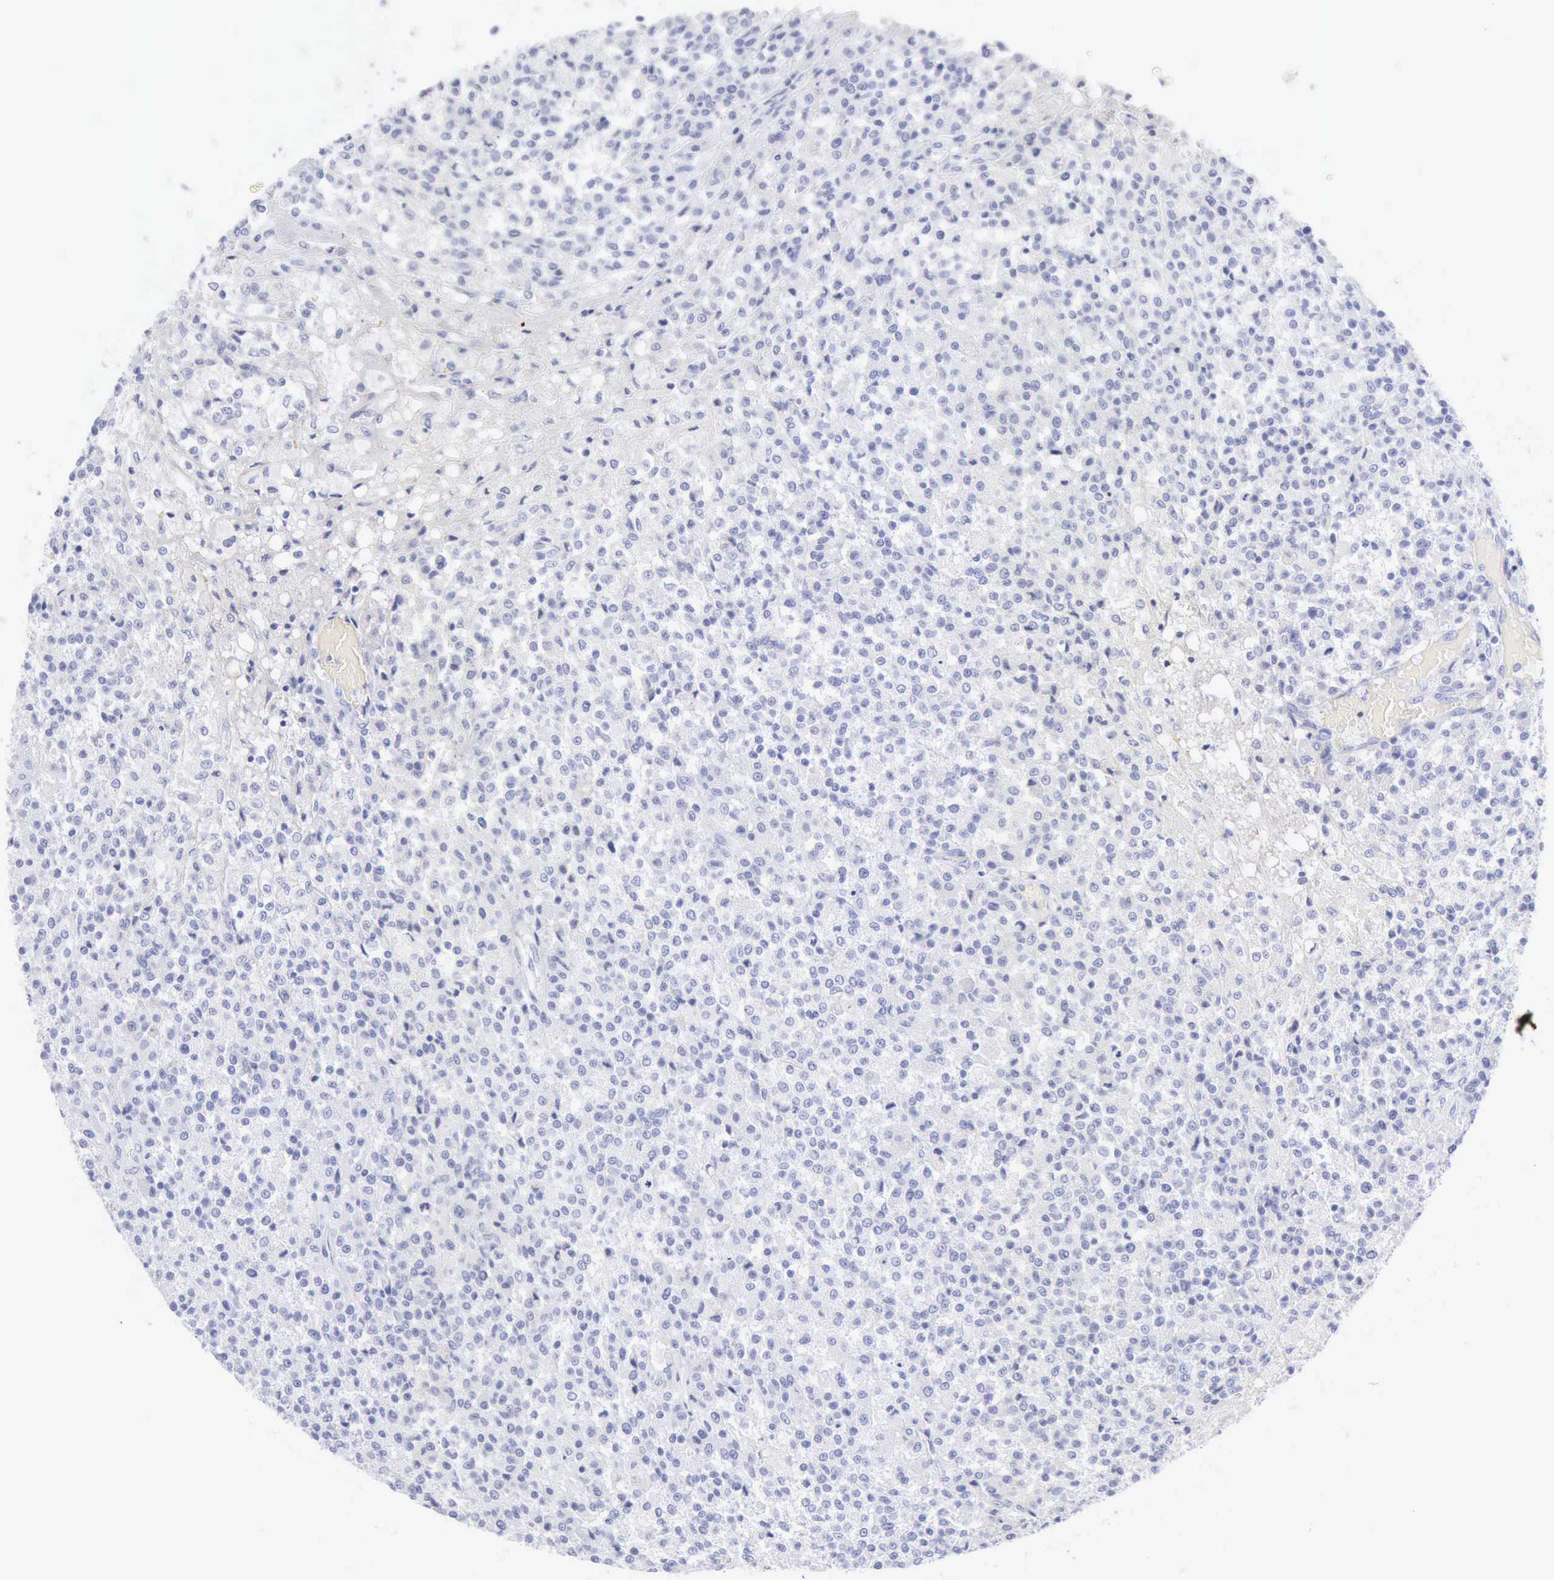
{"staining": {"intensity": "negative", "quantity": "none", "location": "none"}, "tissue": "testis cancer", "cell_type": "Tumor cells", "image_type": "cancer", "snomed": [{"axis": "morphology", "description": "Seminoma, NOS"}, {"axis": "topography", "description": "Testis"}], "caption": "The micrograph demonstrates no significant expression in tumor cells of testis cancer (seminoma).", "gene": "KRT5", "patient": {"sex": "male", "age": 59}}